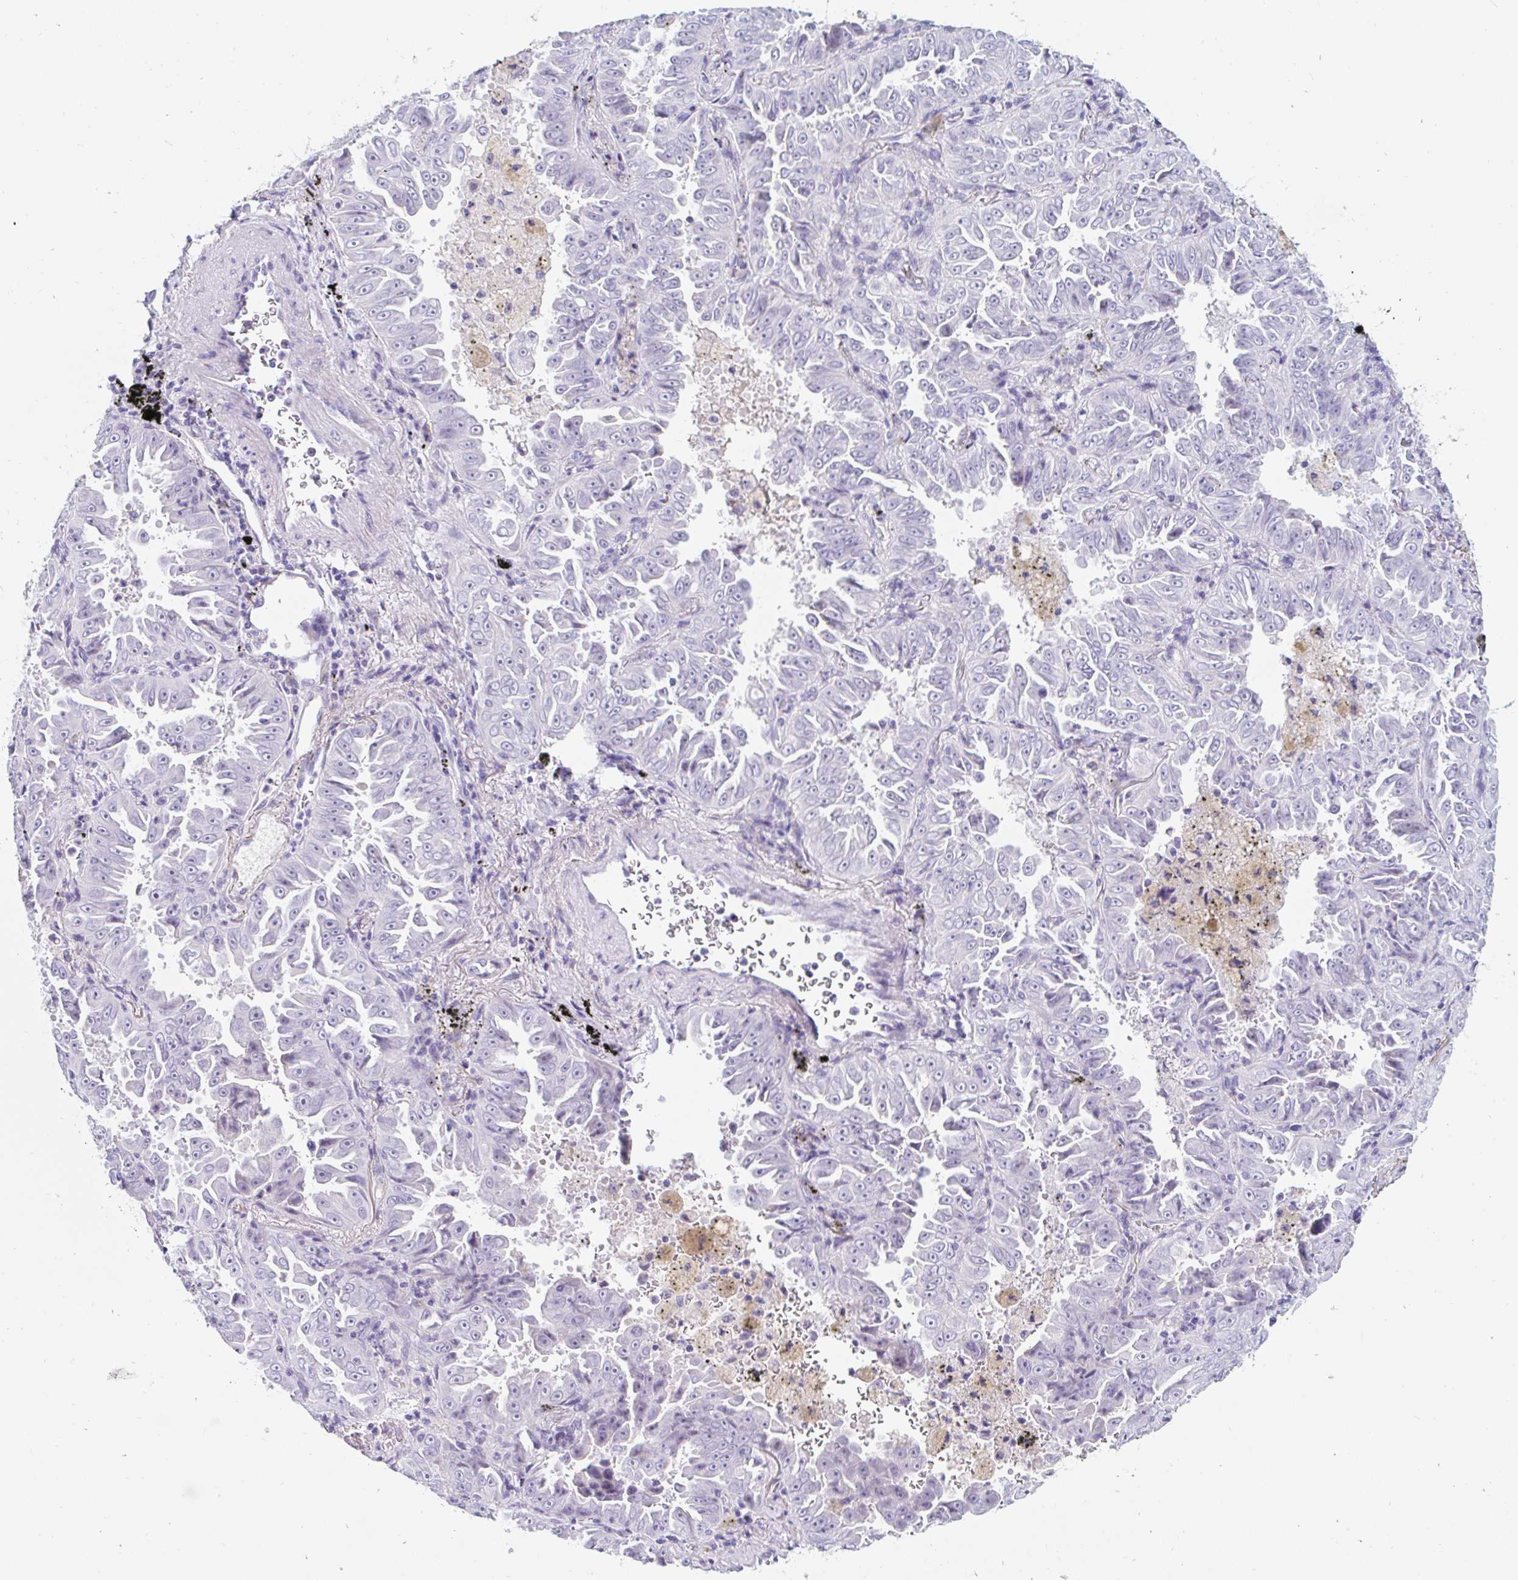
{"staining": {"intensity": "negative", "quantity": "none", "location": "none"}, "tissue": "lung cancer", "cell_type": "Tumor cells", "image_type": "cancer", "snomed": [{"axis": "morphology", "description": "Adenocarcinoma, NOS"}, {"axis": "topography", "description": "Lung"}], "caption": "Immunohistochemistry (IHC) histopathology image of neoplastic tissue: adenocarcinoma (lung) stained with DAB reveals no significant protein staining in tumor cells.", "gene": "TEX44", "patient": {"sex": "female", "age": 52}}